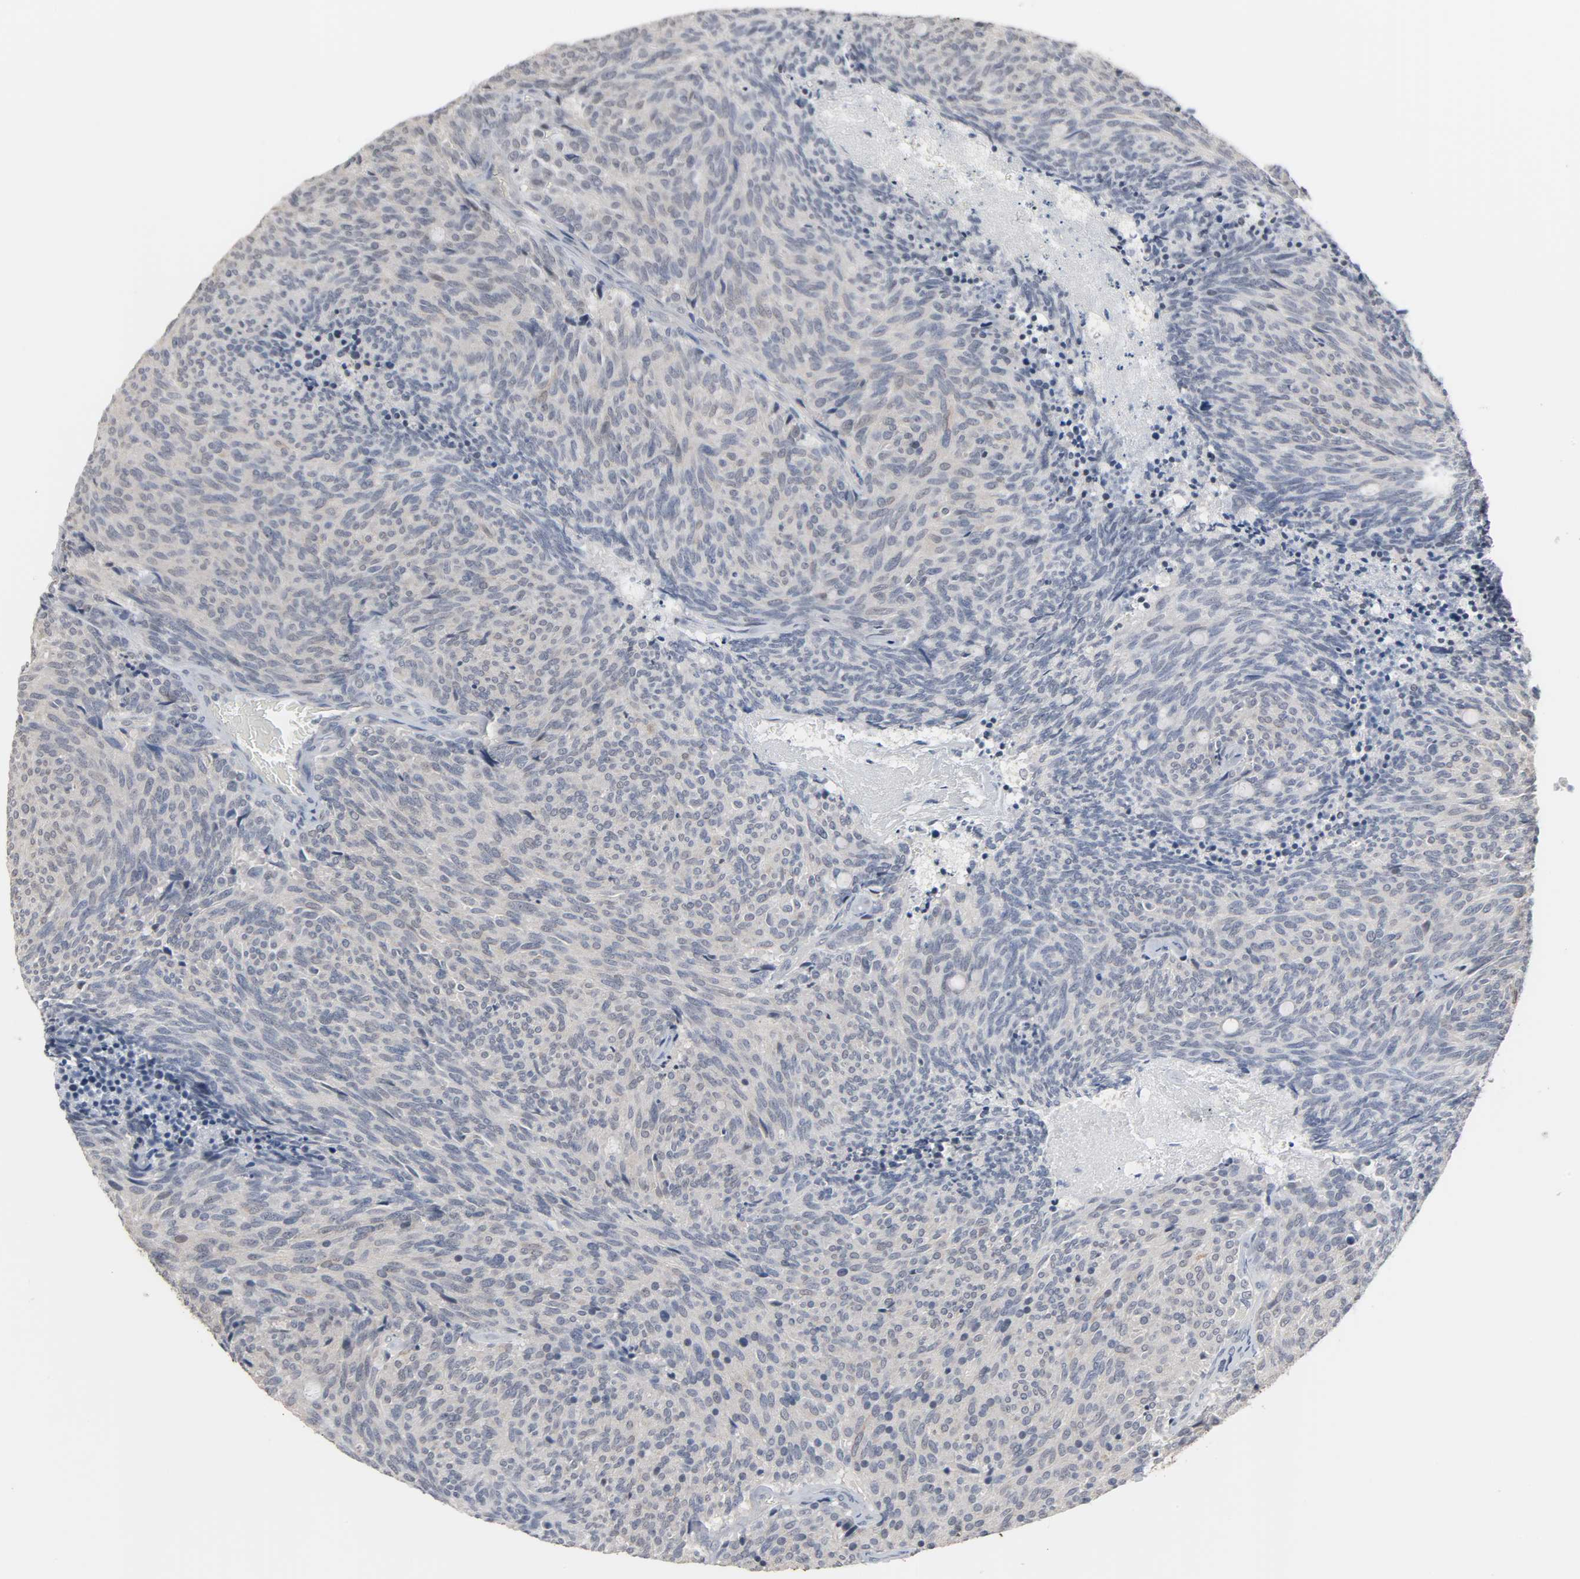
{"staining": {"intensity": "weak", "quantity": "<25%", "location": "cytoplasmic/membranous"}, "tissue": "carcinoid", "cell_type": "Tumor cells", "image_type": "cancer", "snomed": [{"axis": "morphology", "description": "Carcinoid, malignant, NOS"}, {"axis": "topography", "description": "Pancreas"}], "caption": "Tumor cells show no significant protein staining in carcinoid. (Immunohistochemistry, brightfield microscopy, high magnification).", "gene": "ACSS2", "patient": {"sex": "female", "age": 54}}